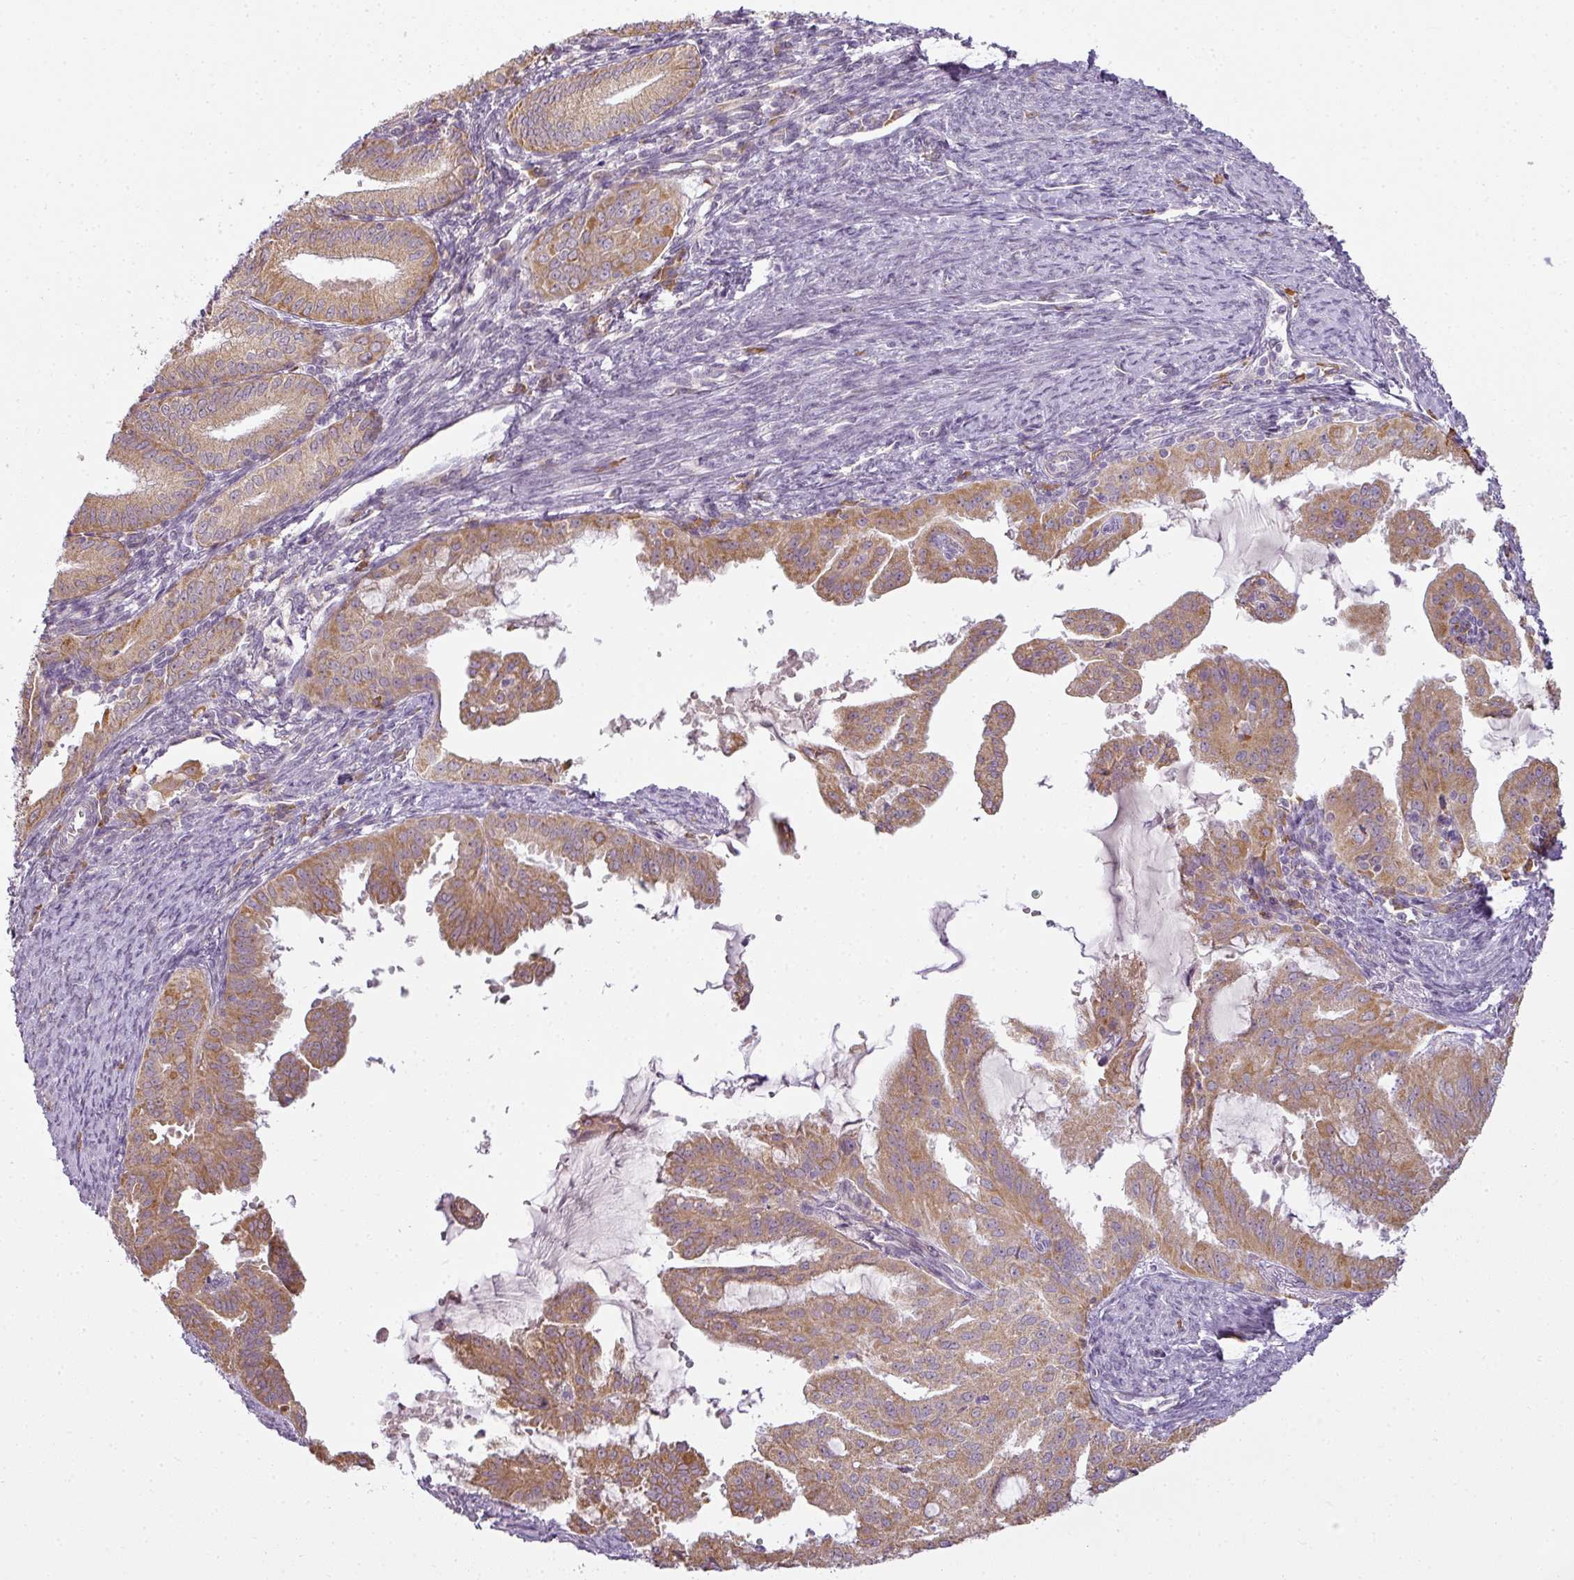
{"staining": {"intensity": "moderate", "quantity": ">75%", "location": "cytoplasmic/membranous"}, "tissue": "endometrial cancer", "cell_type": "Tumor cells", "image_type": "cancer", "snomed": [{"axis": "morphology", "description": "Adenocarcinoma, NOS"}, {"axis": "topography", "description": "Endometrium"}], "caption": "Brown immunohistochemical staining in endometrial cancer exhibits moderate cytoplasmic/membranous expression in approximately >75% of tumor cells. The staining was performed using DAB (3,3'-diaminobenzidine), with brown indicating positive protein expression. Nuclei are stained blue with hematoxylin.", "gene": "LY75", "patient": {"sex": "female", "age": 70}}